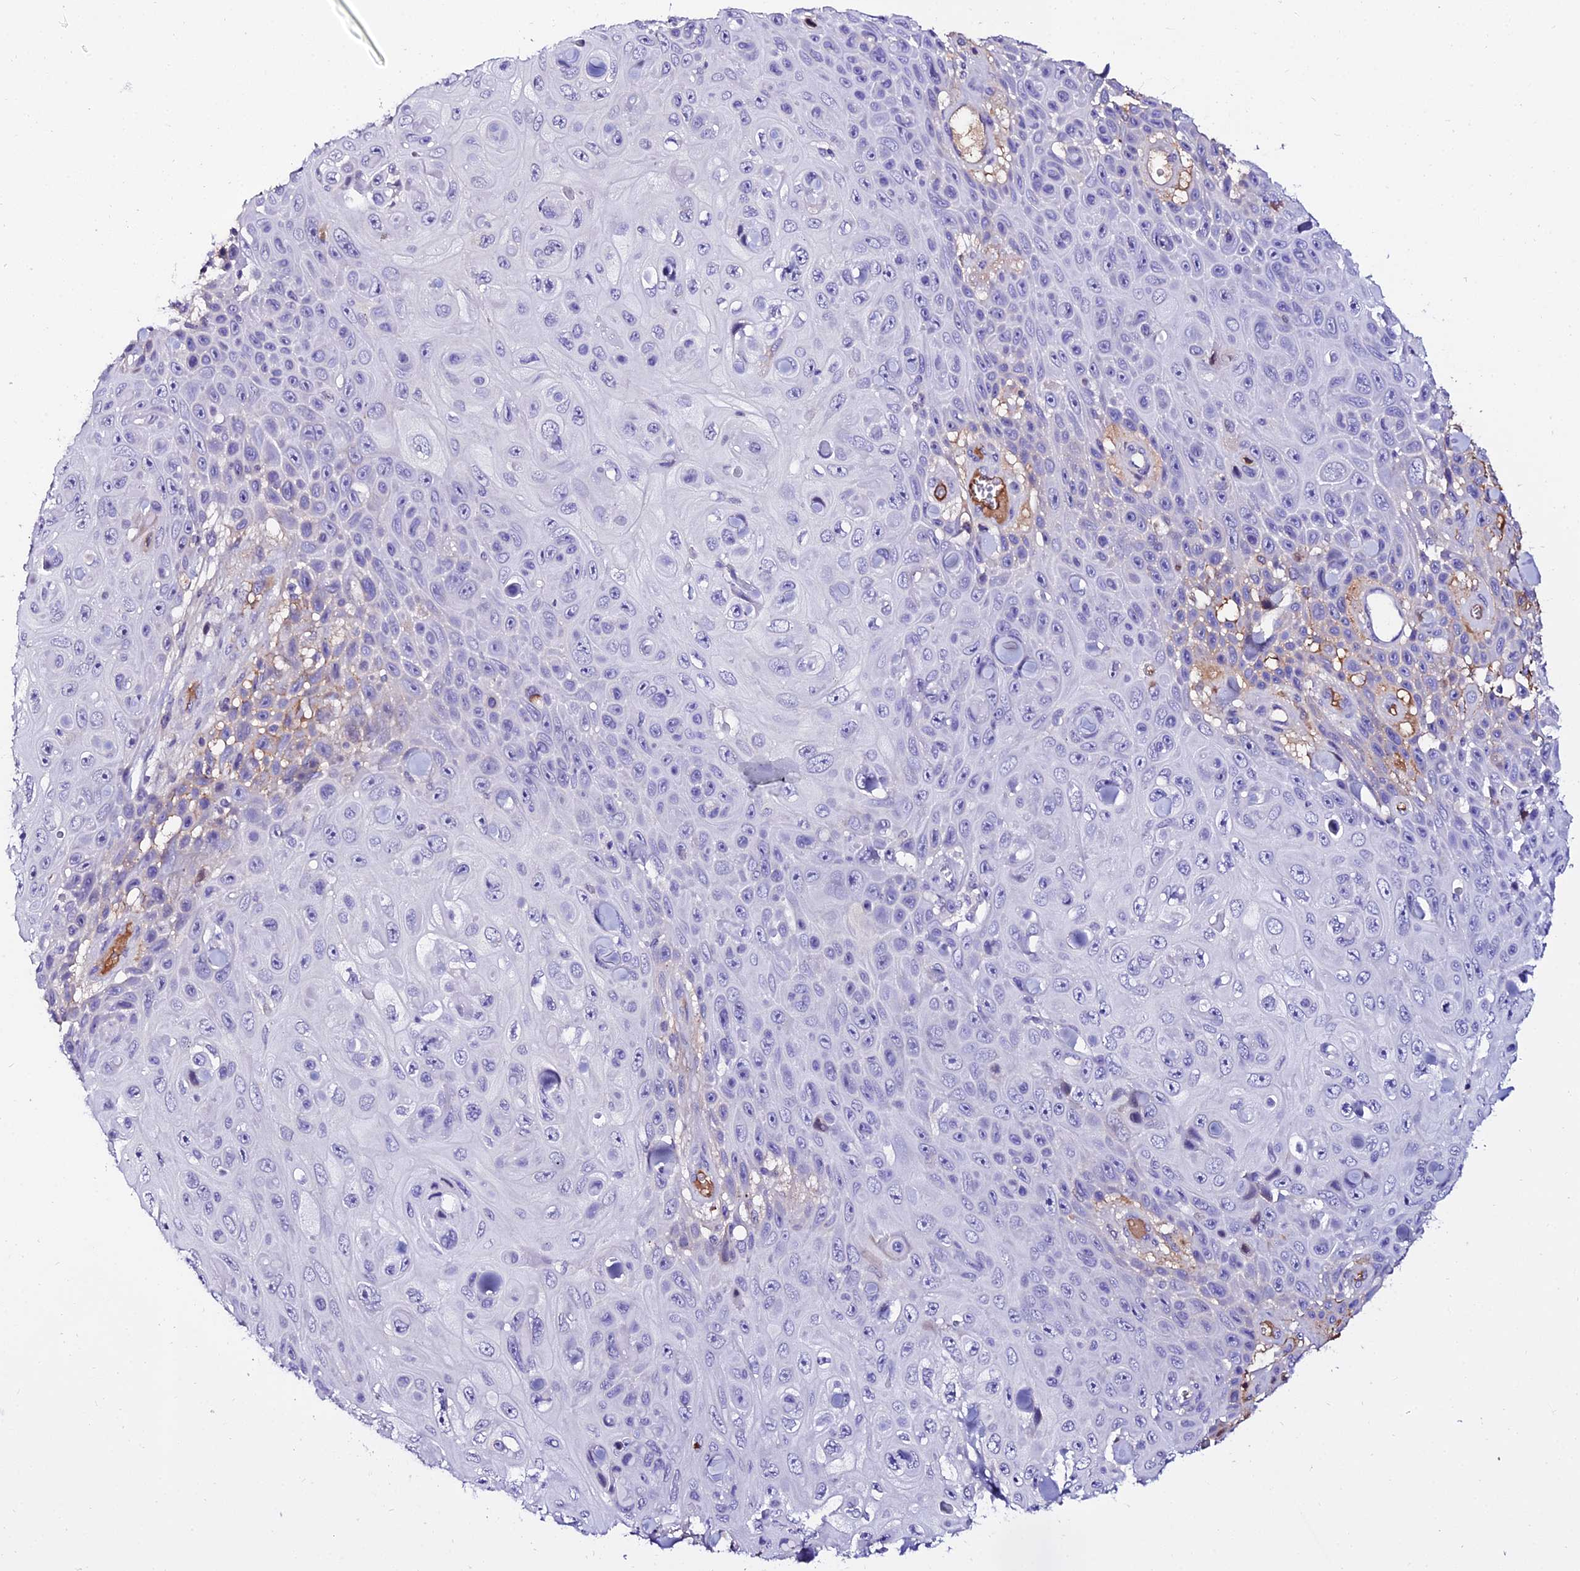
{"staining": {"intensity": "negative", "quantity": "none", "location": "none"}, "tissue": "skin cancer", "cell_type": "Tumor cells", "image_type": "cancer", "snomed": [{"axis": "morphology", "description": "Squamous cell carcinoma, NOS"}, {"axis": "topography", "description": "Skin"}], "caption": "This is a micrograph of immunohistochemistry (IHC) staining of skin cancer, which shows no staining in tumor cells.", "gene": "DEFB132", "patient": {"sex": "male", "age": 82}}